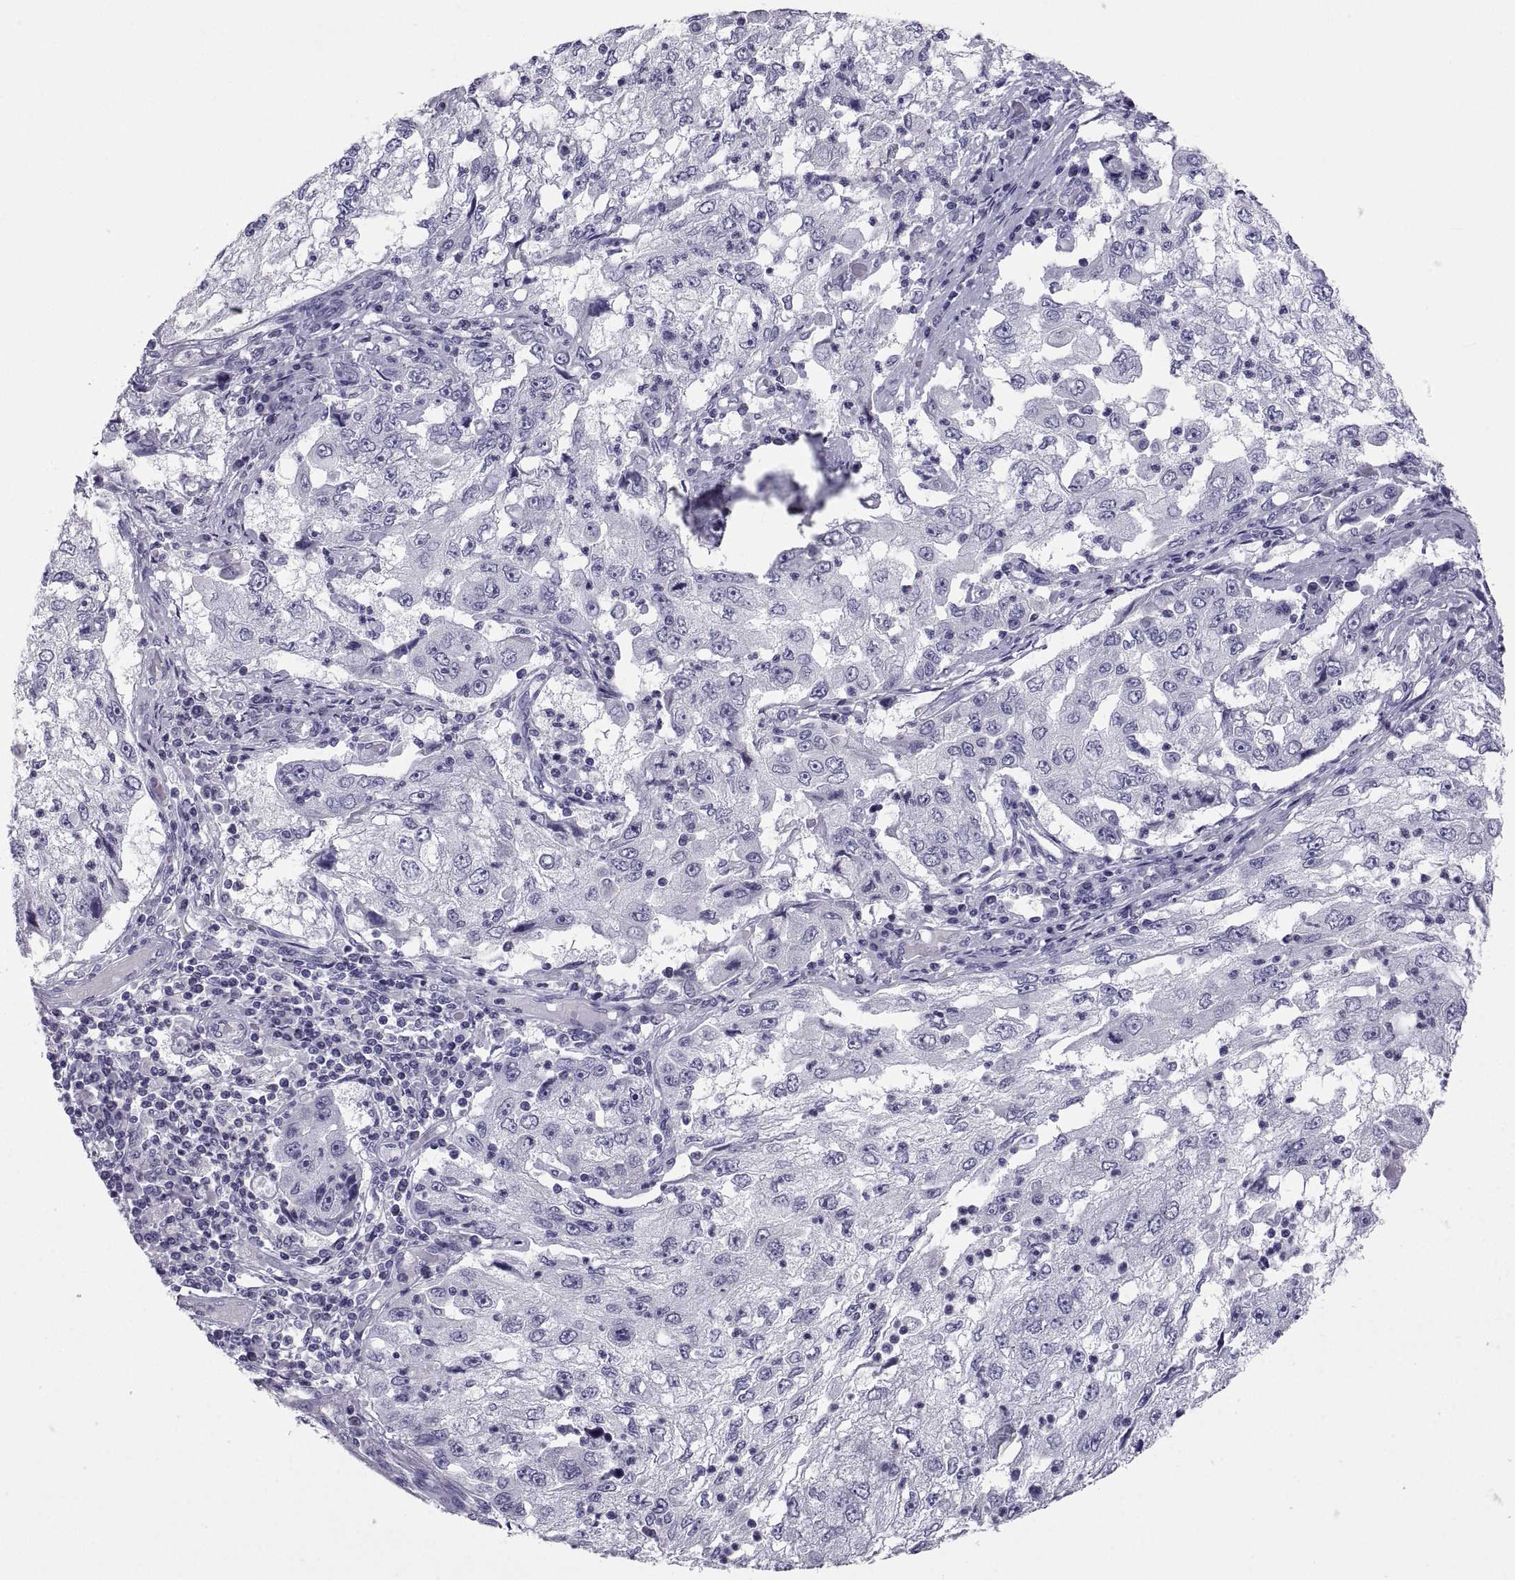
{"staining": {"intensity": "negative", "quantity": "none", "location": "none"}, "tissue": "cervical cancer", "cell_type": "Tumor cells", "image_type": "cancer", "snomed": [{"axis": "morphology", "description": "Squamous cell carcinoma, NOS"}, {"axis": "topography", "description": "Cervix"}], "caption": "Tumor cells are negative for brown protein staining in cervical cancer (squamous cell carcinoma). Nuclei are stained in blue.", "gene": "PCSK1N", "patient": {"sex": "female", "age": 36}}